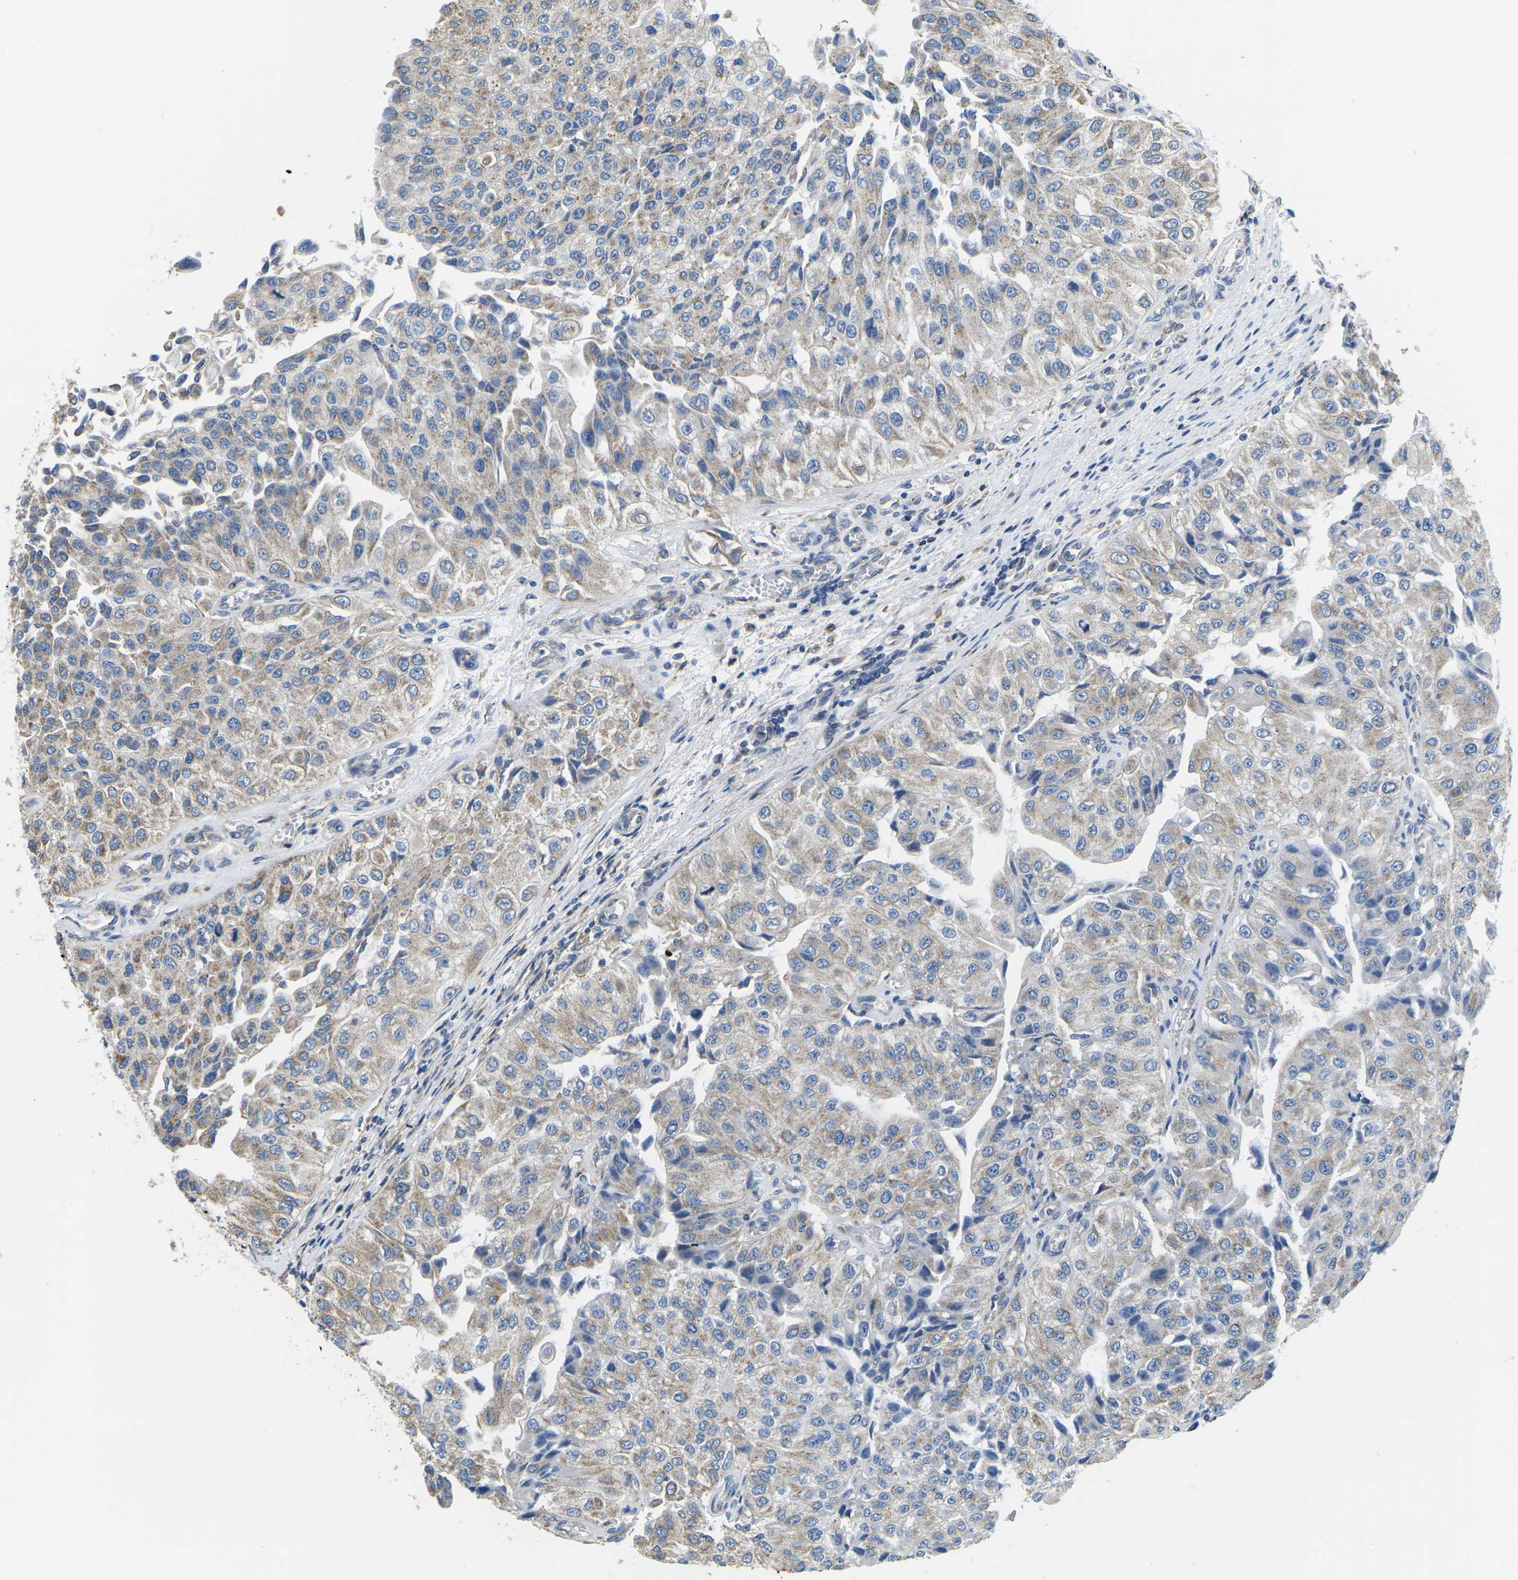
{"staining": {"intensity": "weak", "quantity": ">75%", "location": "cytoplasmic/membranous"}, "tissue": "urothelial cancer", "cell_type": "Tumor cells", "image_type": "cancer", "snomed": [{"axis": "morphology", "description": "Urothelial carcinoma, High grade"}, {"axis": "topography", "description": "Kidney"}, {"axis": "topography", "description": "Urinary bladder"}], "caption": "High-magnification brightfield microscopy of urothelial cancer stained with DAB (3,3'-diaminobenzidine) (brown) and counterstained with hematoxylin (blue). tumor cells exhibit weak cytoplasmic/membranous staining is appreciated in about>75% of cells. The staining was performed using DAB (3,3'-diaminobenzidine) to visualize the protein expression in brown, while the nuclei were stained in blue with hematoxylin (Magnification: 20x).", "gene": "TMEFF2", "patient": {"sex": "male", "age": 77}}